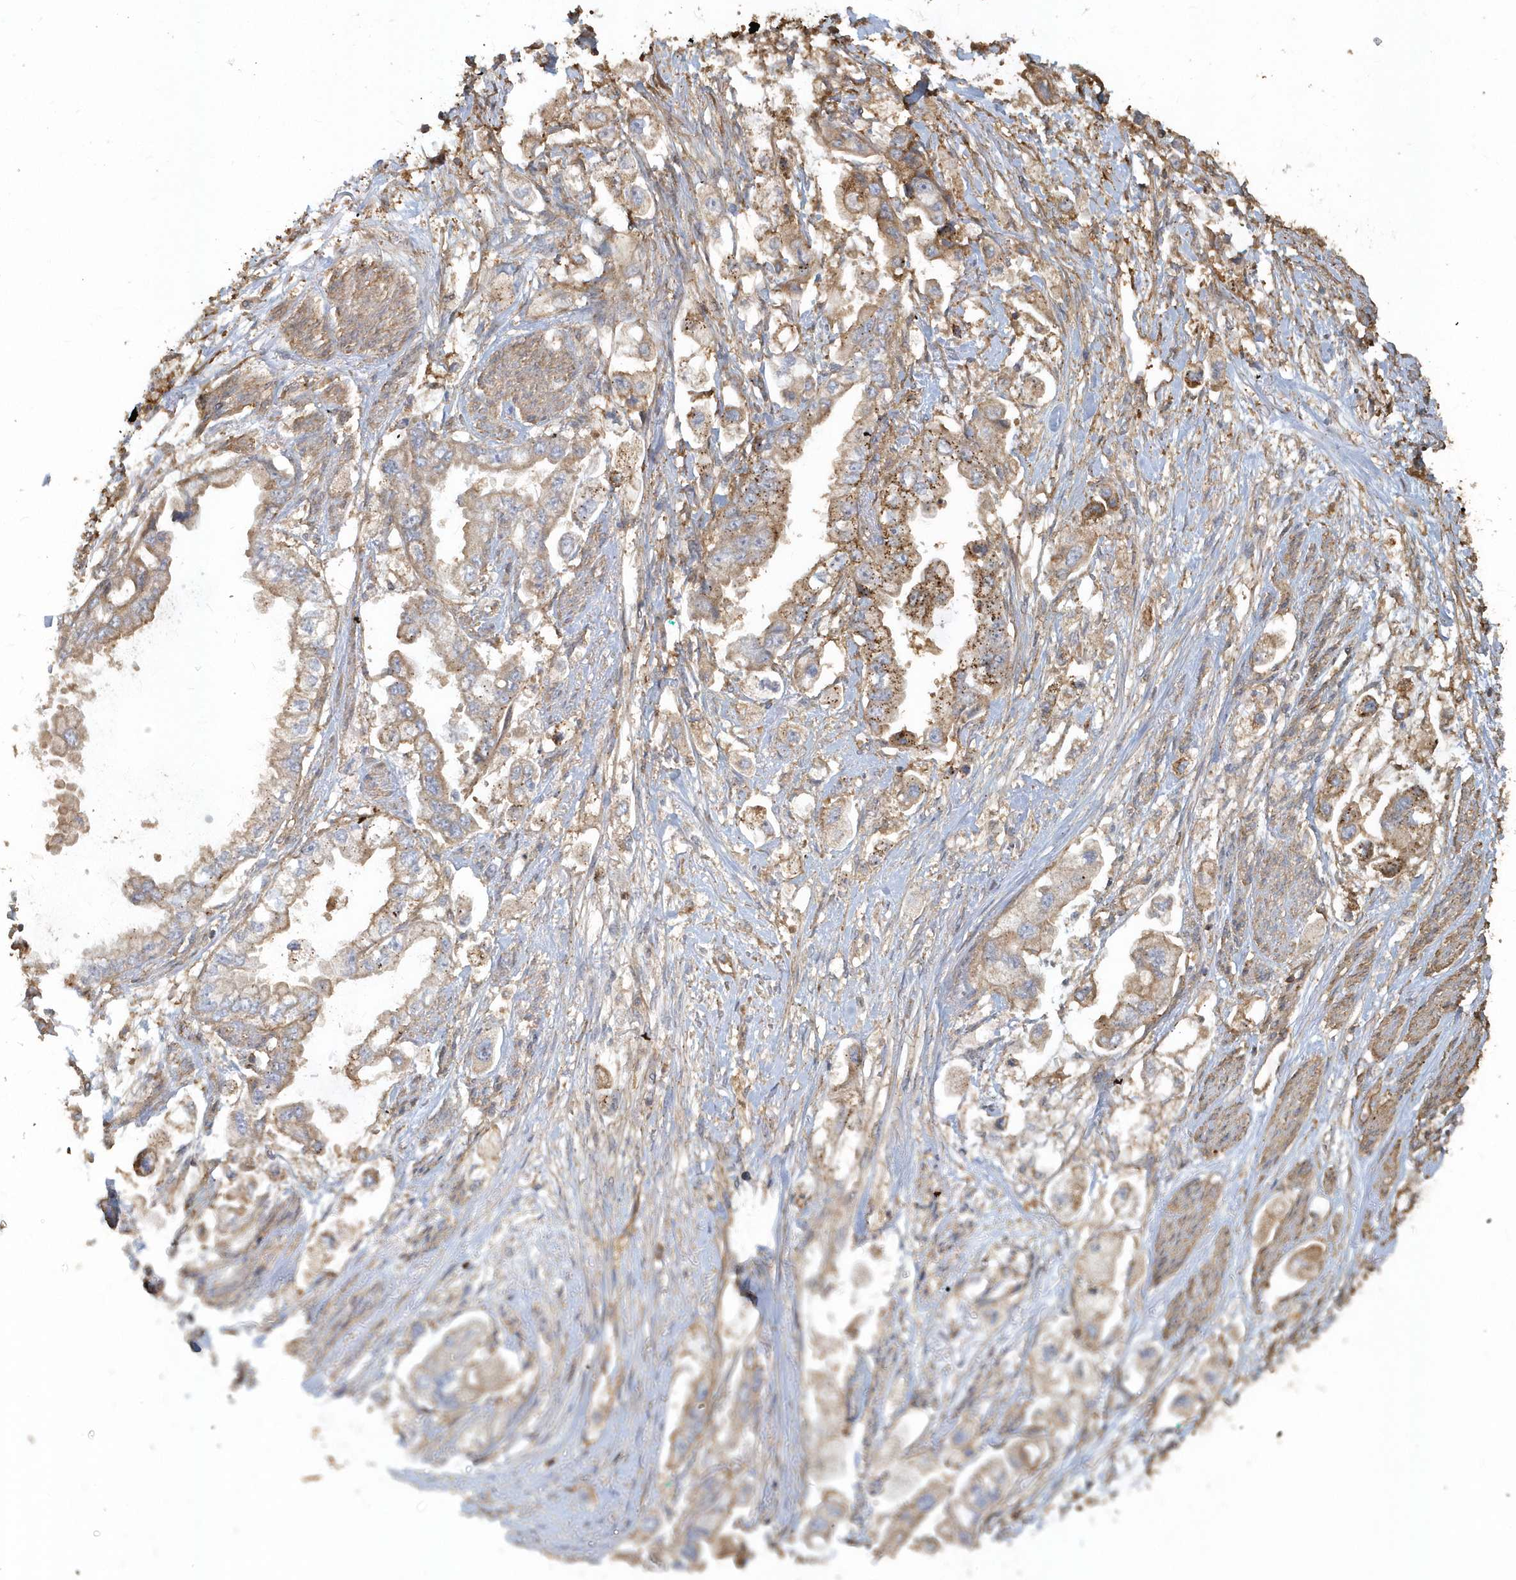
{"staining": {"intensity": "moderate", "quantity": ">75%", "location": "cytoplasmic/membranous"}, "tissue": "stomach cancer", "cell_type": "Tumor cells", "image_type": "cancer", "snomed": [{"axis": "morphology", "description": "Adenocarcinoma, NOS"}, {"axis": "topography", "description": "Stomach"}], "caption": "Human stomach cancer (adenocarcinoma) stained with a protein marker reveals moderate staining in tumor cells.", "gene": "TRAIP", "patient": {"sex": "male", "age": 62}}